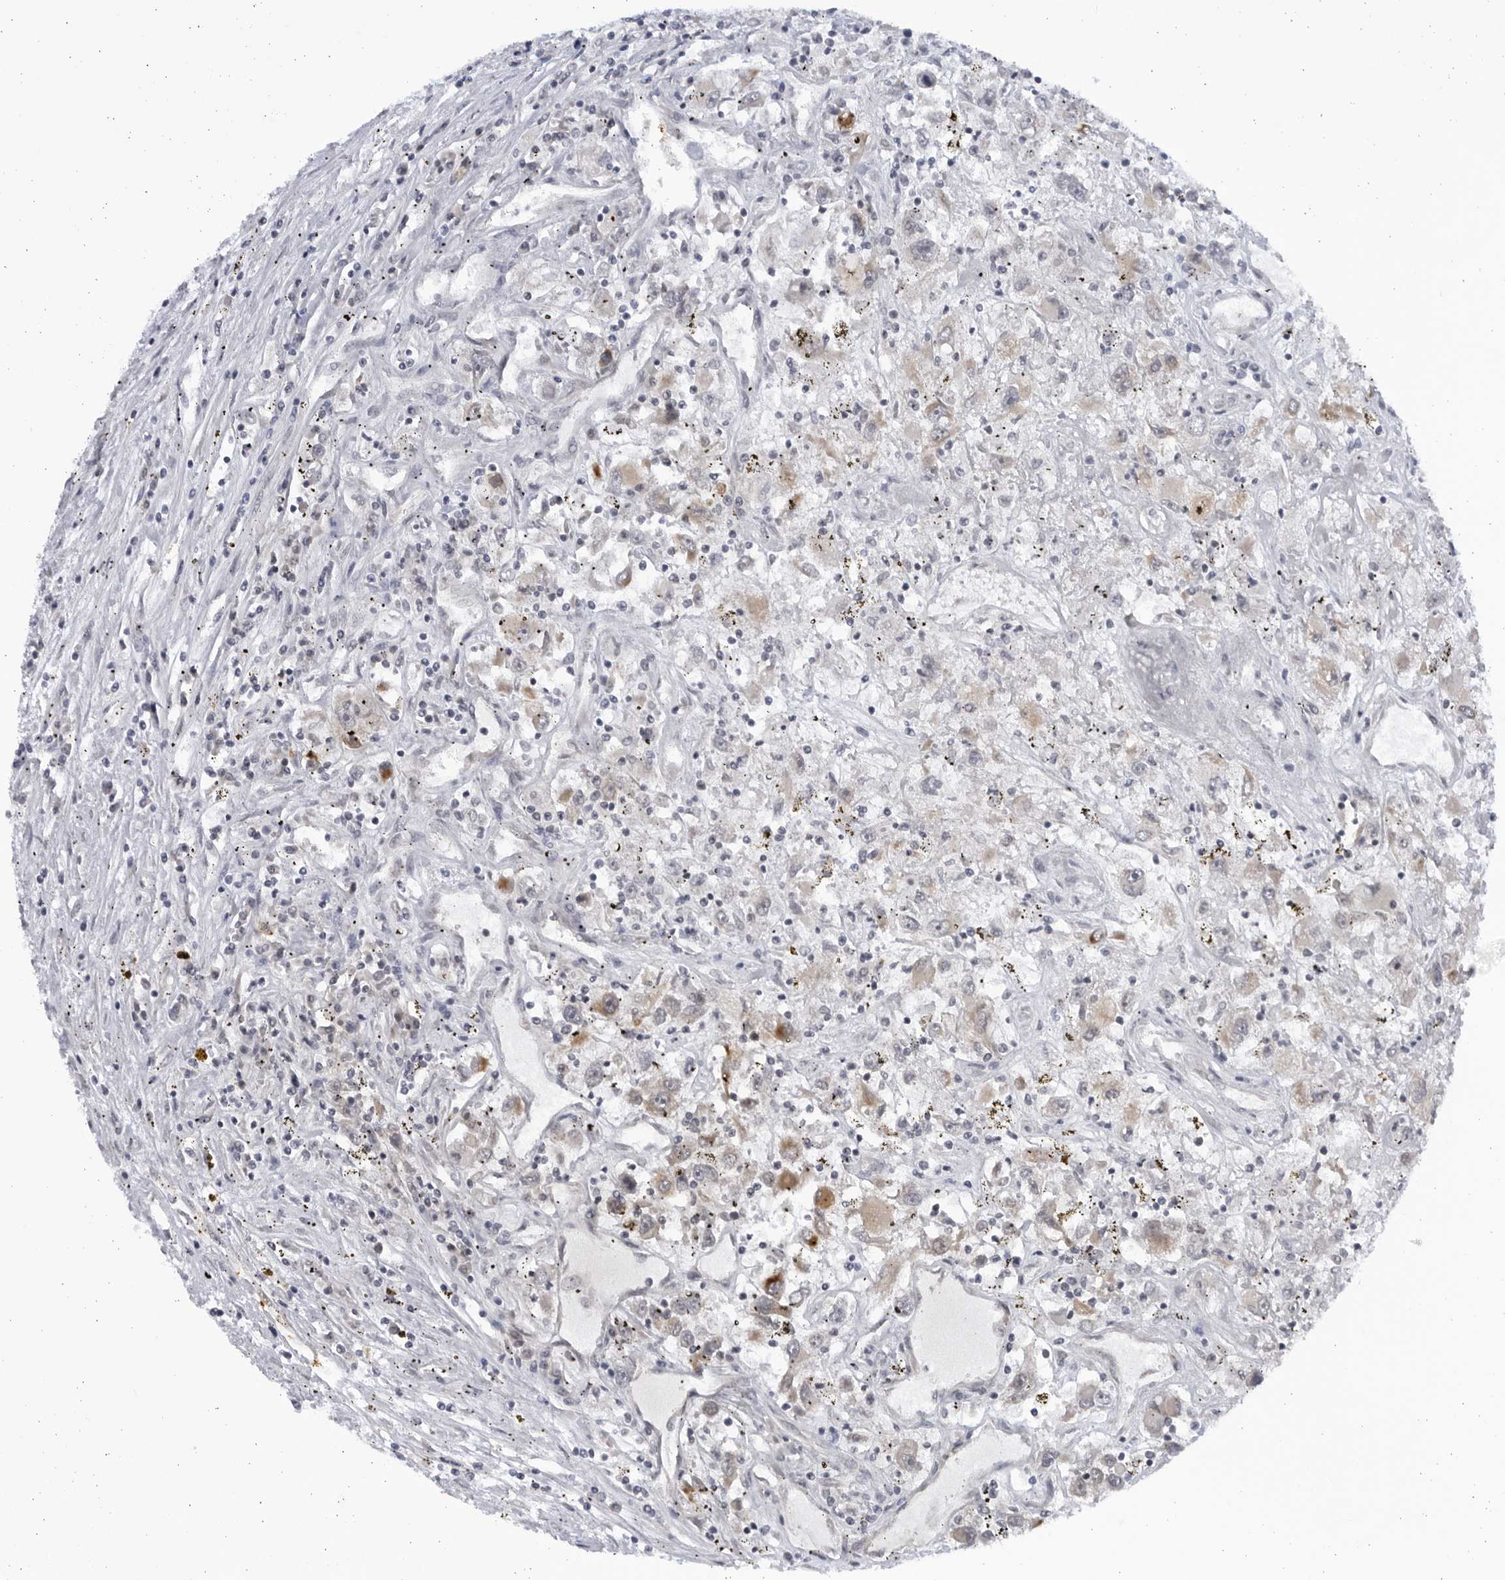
{"staining": {"intensity": "moderate", "quantity": "<25%", "location": "cytoplasmic/membranous"}, "tissue": "renal cancer", "cell_type": "Tumor cells", "image_type": "cancer", "snomed": [{"axis": "morphology", "description": "Adenocarcinoma, NOS"}, {"axis": "topography", "description": "Kidney"}], "caption": "A histopathology image of renal cancer (adenocarcinoma) stained for a protein reveals moderate cytoplasmic/membranous brown staining in tumor cells. (Stains: DAB in brown, nuclei in blue, Microscopy: brightfield microscopy at high magnification).", "gene": "SLC25A22", "patient": {"sex": "female", "age": 52}}